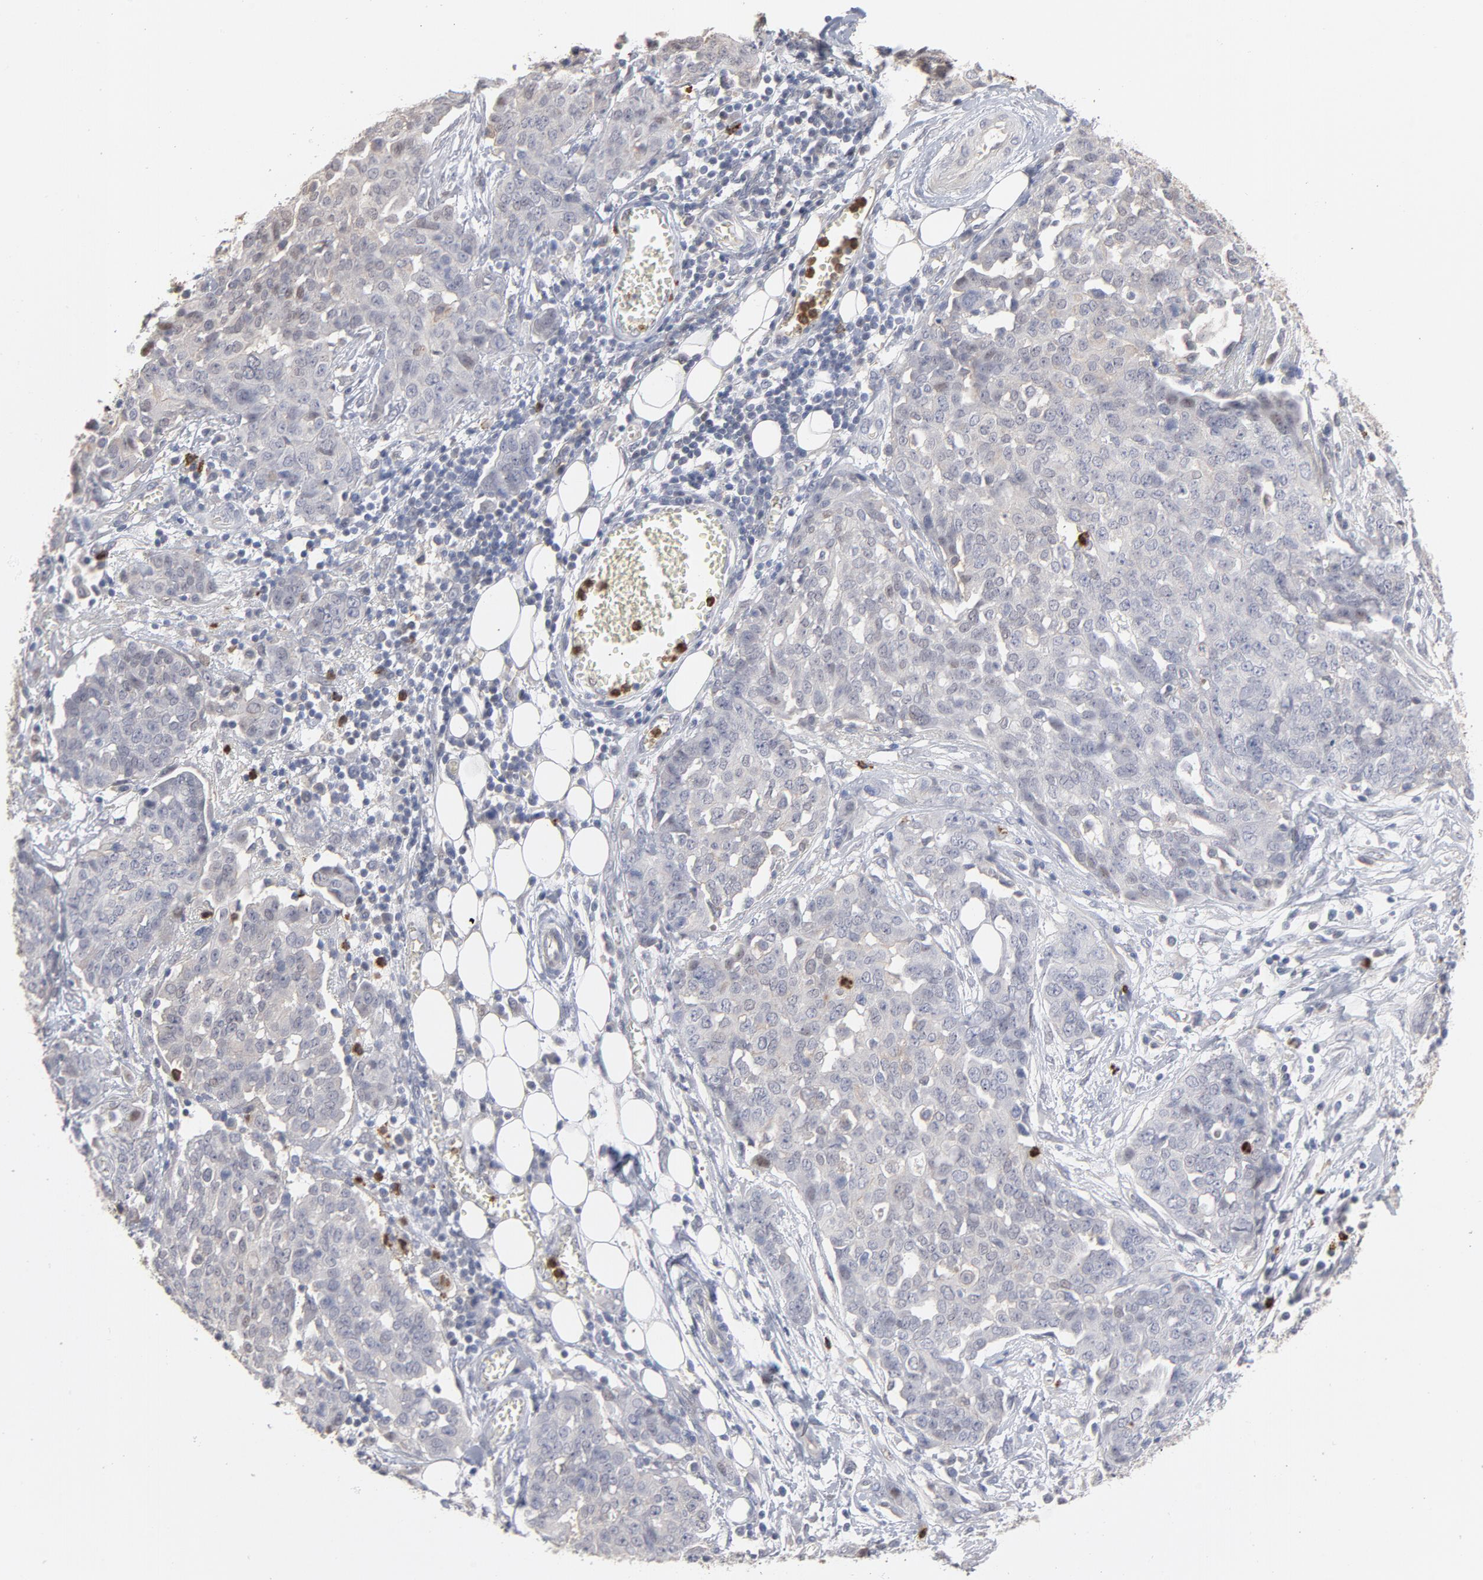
{"staining": {"intensity": "weak", "quantity": "<25%", "location": "nuclear"}, "tissue": "ovarian cancer", "cell_type": "Tumor cells", "image_type": "cancer", "snomed": [{"axis": "morphology", "description": "Cystadenocarcinoma, serous, NOS"}, {"axis": "topography", "description": "Soft tissue"}, {"axis": "topography", "description": "Ovary"}], "caption": "High magnification brightfield microscopy of ovarian serous cystadenocarcinoma stained with DAB (brown) and counterstained with hematoxylin (blue): tumor cells show no significant positivity. (Brightfield microscopy of DAB (3,3'-diaminobenzidine) immunohistochemistry at high magnification).", "gene": "PNMA1", "patient": {"sex": "female", "age": 57}}